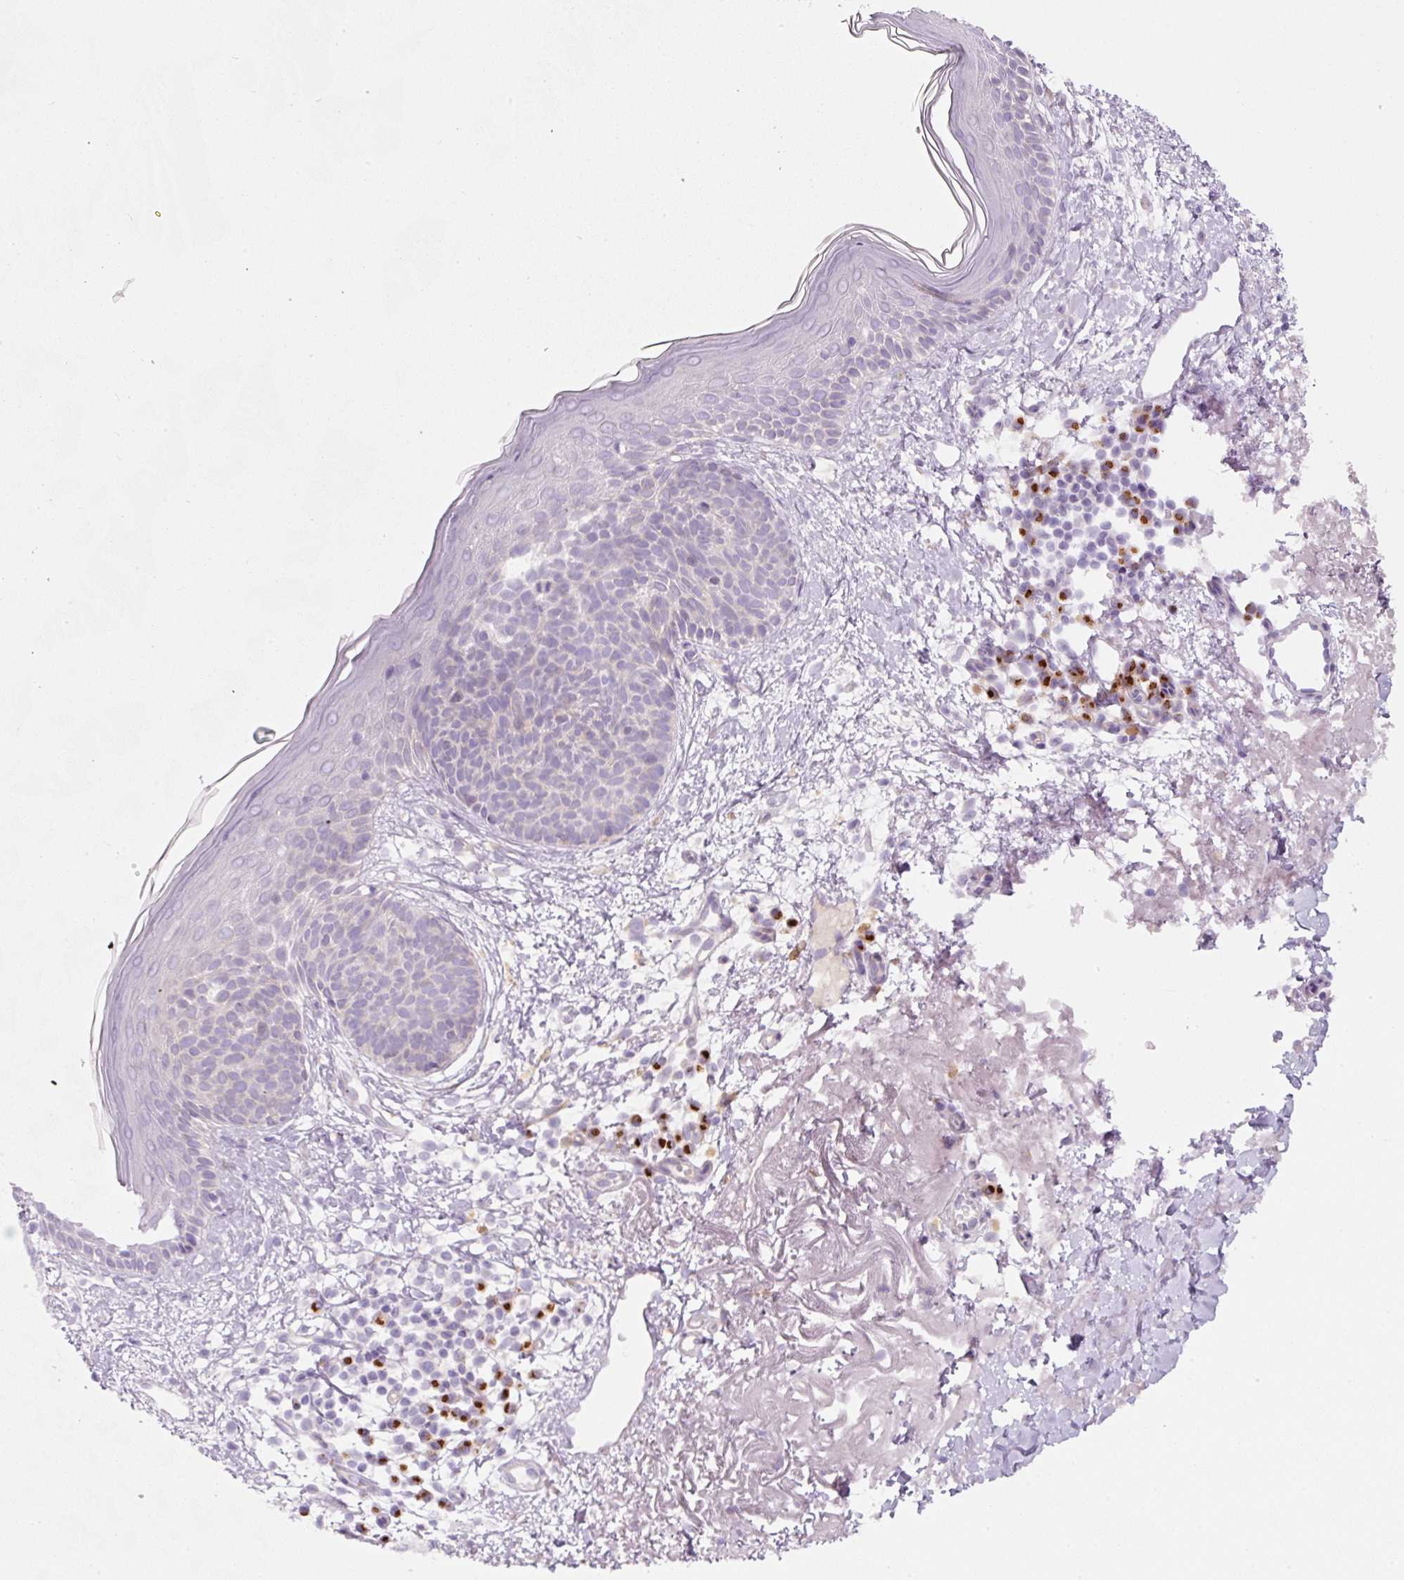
{"staining": {"intensity": "negative", "quantity": "none", "location": "none"}, "tissue": "skin cancer", "cell_type": "Tumor cells", "image_type": "cancer", "snomed": [{"axis": "morphology", "description": "Basal cell carcinoma"}, {"axis": "topography", "description": "Skin"}], "caption": "DAB immunohistochemical staining of skin basal cell carcinoma shows no significant positivity in tumor cells.", "gene": "NBPF11", "patient": {"sex": "male", "age": 84}}